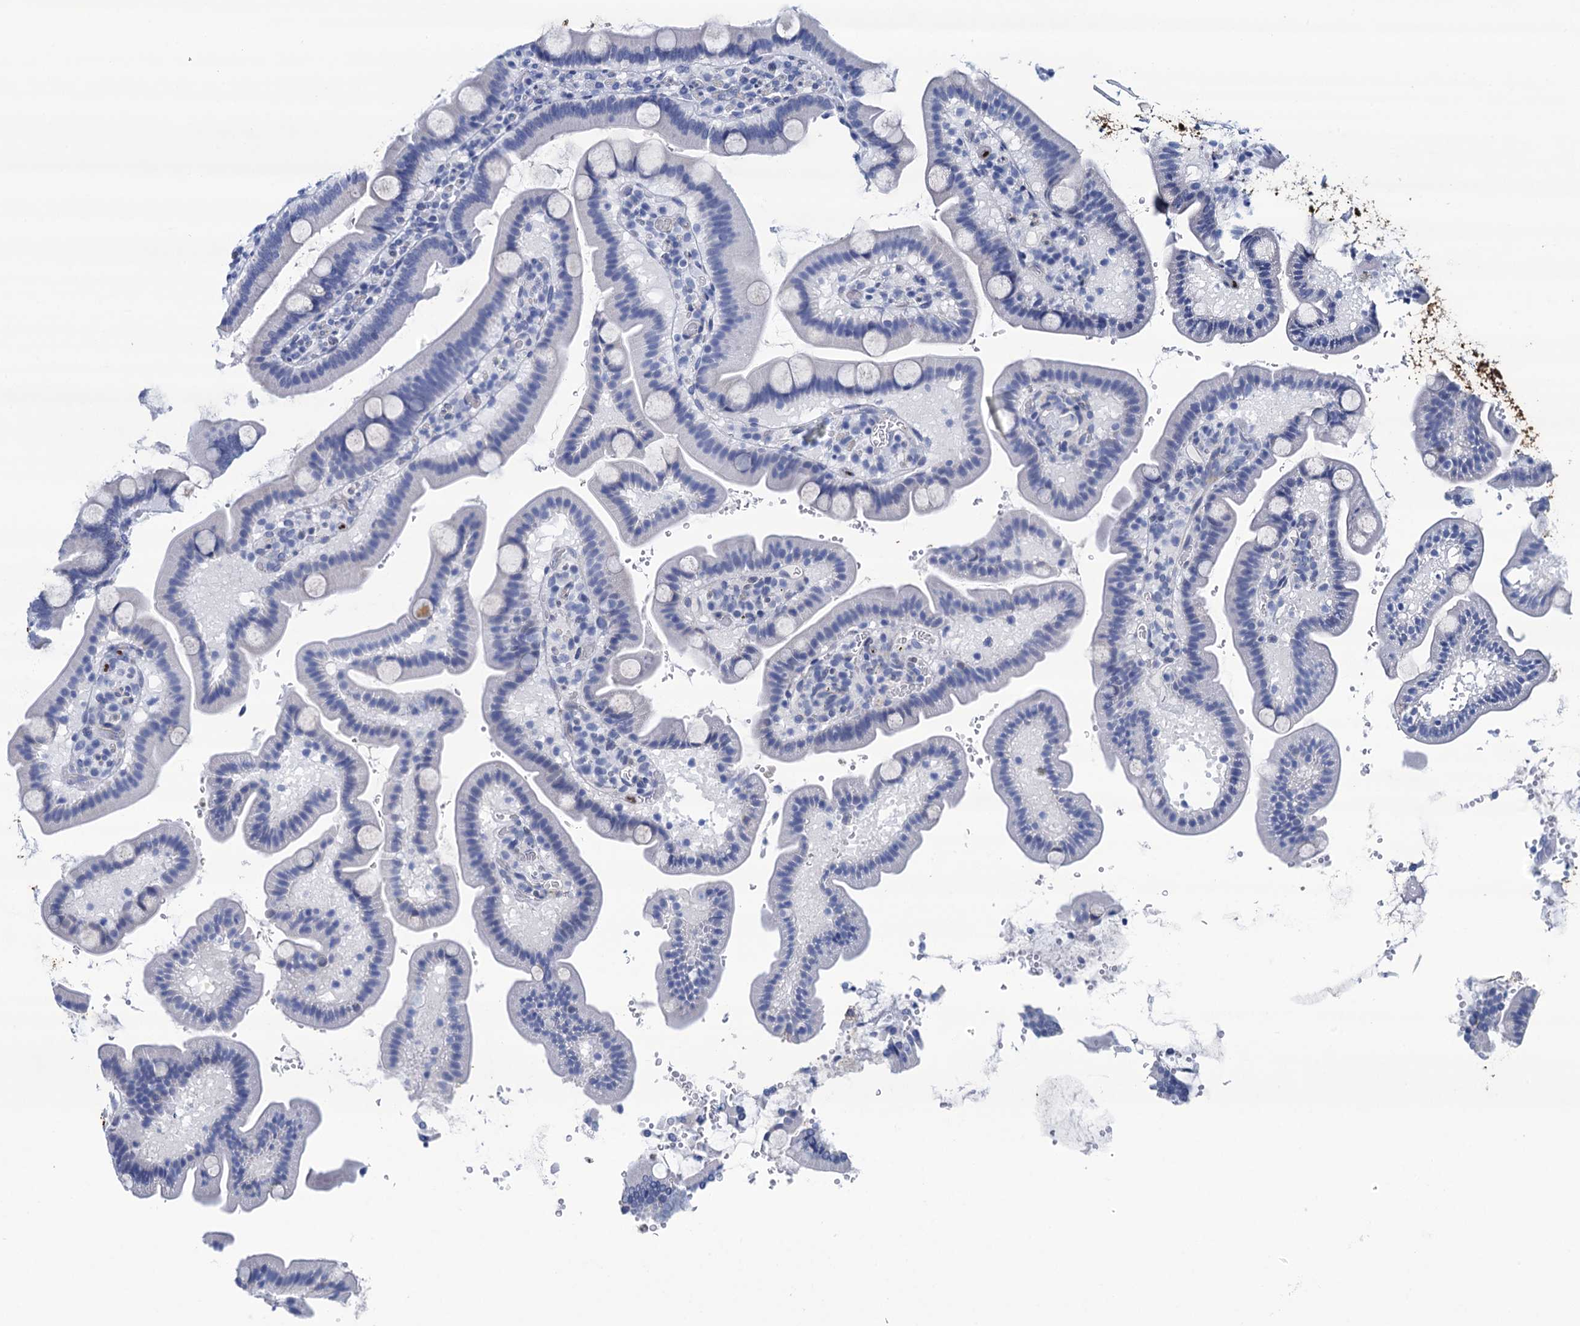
{"staining": {"intensity": "negative", "quantity": "none", "location": "none"}, "tissue": "duodenum", "cell_type": "Glandular cells", "image_type": "normal", "snomed": [{"axis": "morphology", "description": "Normal tissue, NOS"}, {"axis": "topography", "description": "Duodenum"}], "caption": "The IHC micrograph has no significant staining in glandular cells of duodenum. (DAB (3,3'-diaminobenzidine) IHC with hematoxylin counter stain).", "gene": "RHCG", "patient": {"sex": "male", "age": 55}}